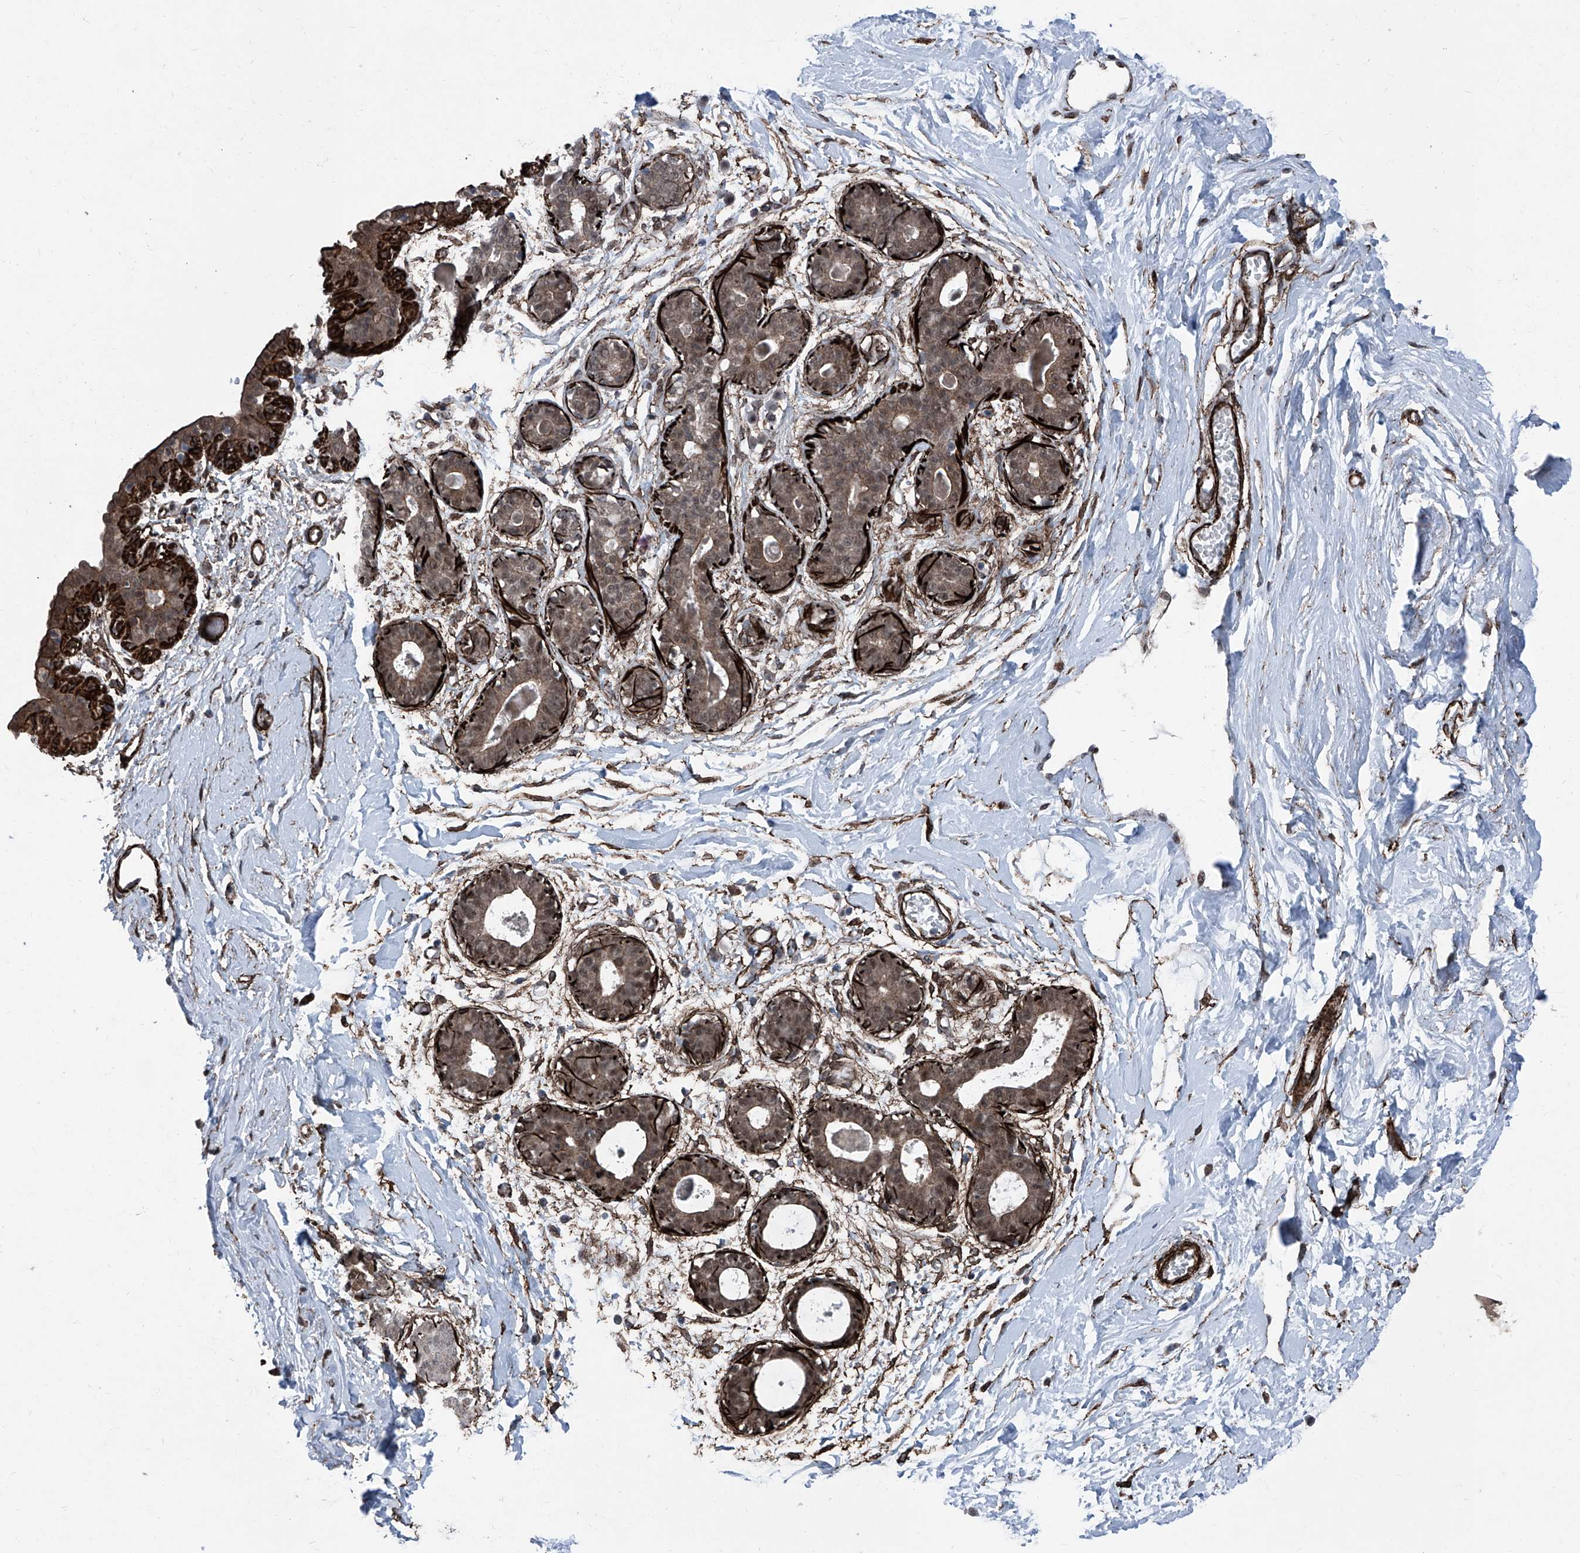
{"staining": {"intensity": "negative", "quantity": "none", "location": "none"}, "tissue": "breast", "cell_type": "Adipocytes", "image_type": "normal", "snomed": [{"axis": "morphology", "description": "Normal tissue, NOS"}, {"axis": "topography", "description": "Breast"}], "caption": "Adipocytes are negative for brown protein staining in benign breast.", "gene": "COA7", "patient": {"sex": "female", "age": 45}}